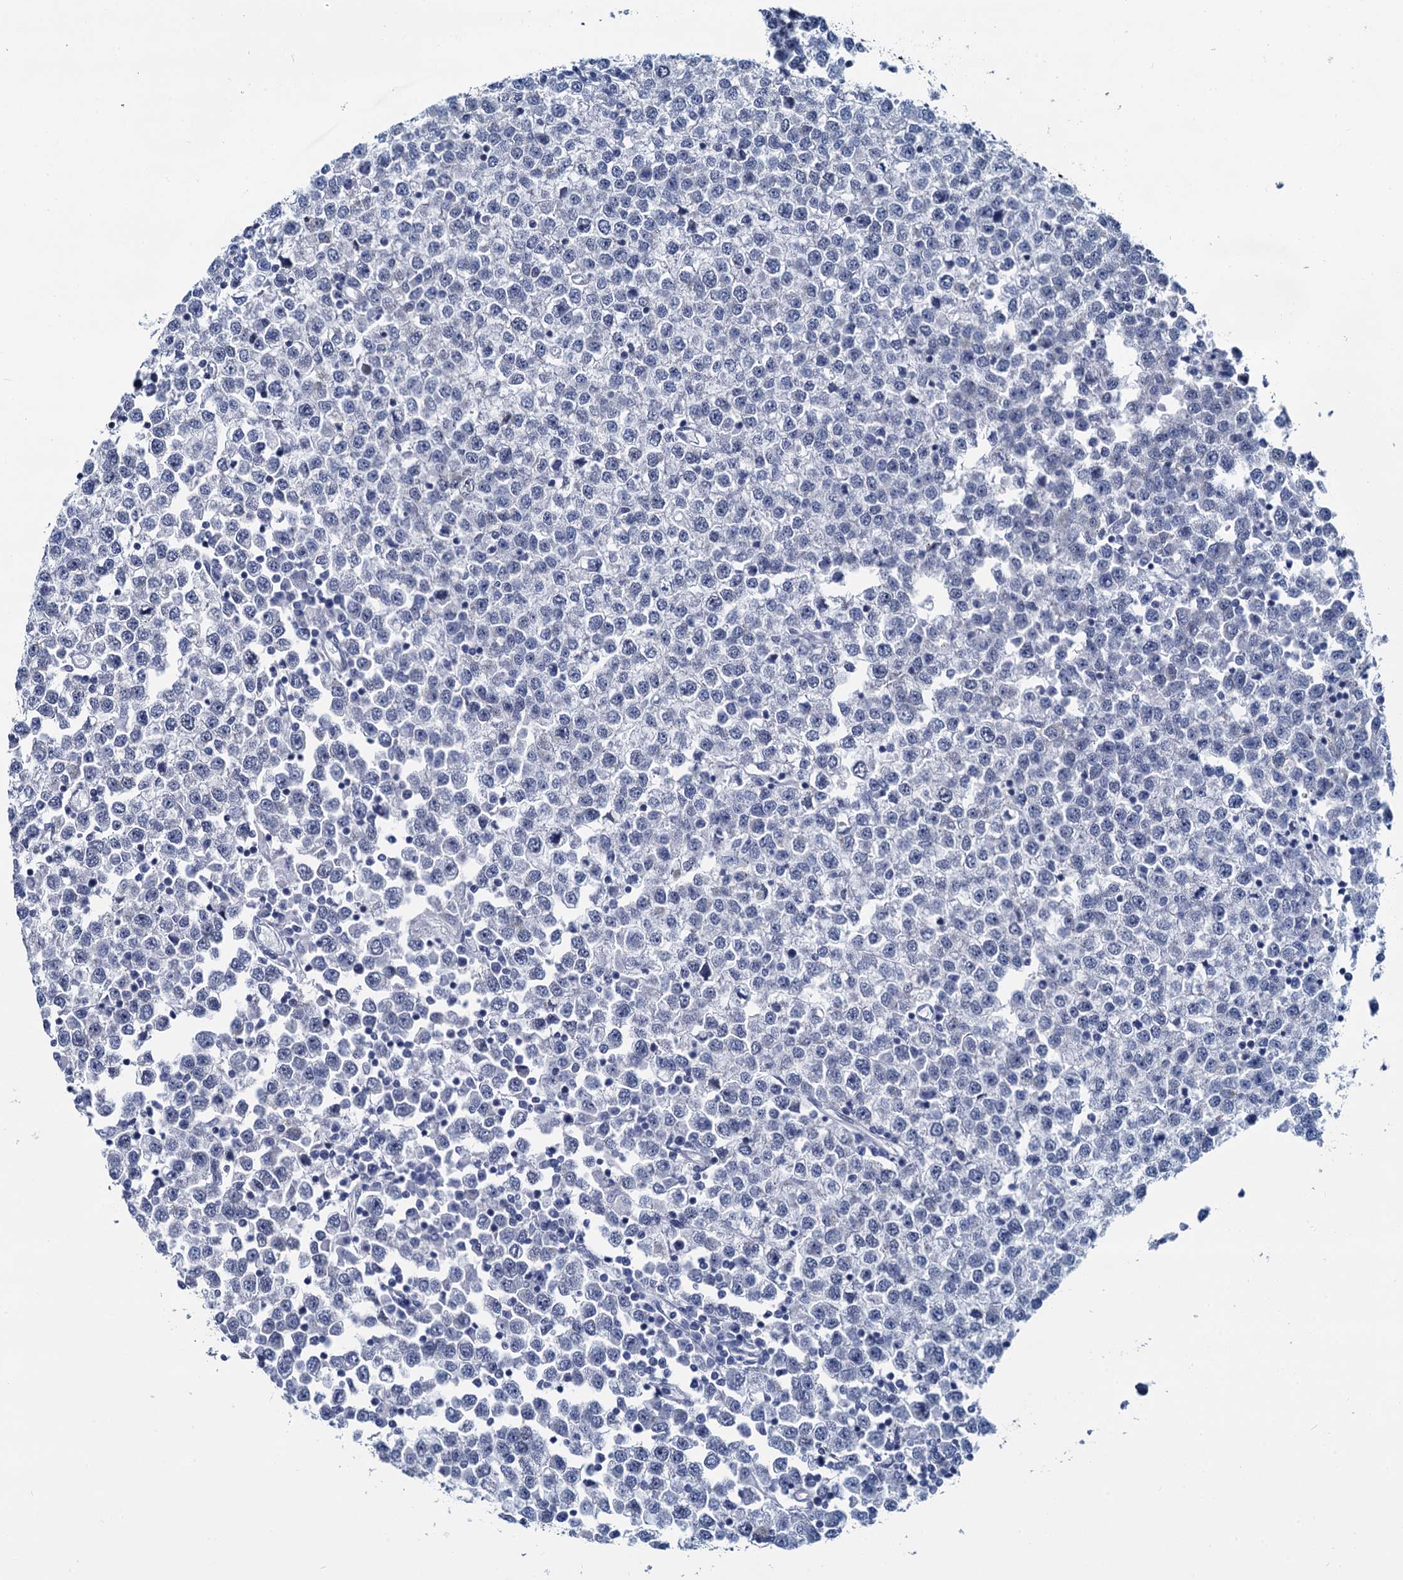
{"staining": {"intensity": "negative", "quantity": "none", "location": "none"}, "tissue": "testis cancer", "cell_type": "Tumor cells", "image_type": "cancer", "snomed": [{"axis": "morphology", "description": "Seminoma, NOS"}, {"axis": "topography", "description": "Testis"}], "caption": "High power microscopy micrograph of an IHC histopathology image of seminoma (testis), revealing no significant expression in tumor cells. (DAB immunohistochemistry visualized using brightfield microscopy, high magnification).", "gene": "MIOX", "patient": {"sex": "male", "age": 65}}